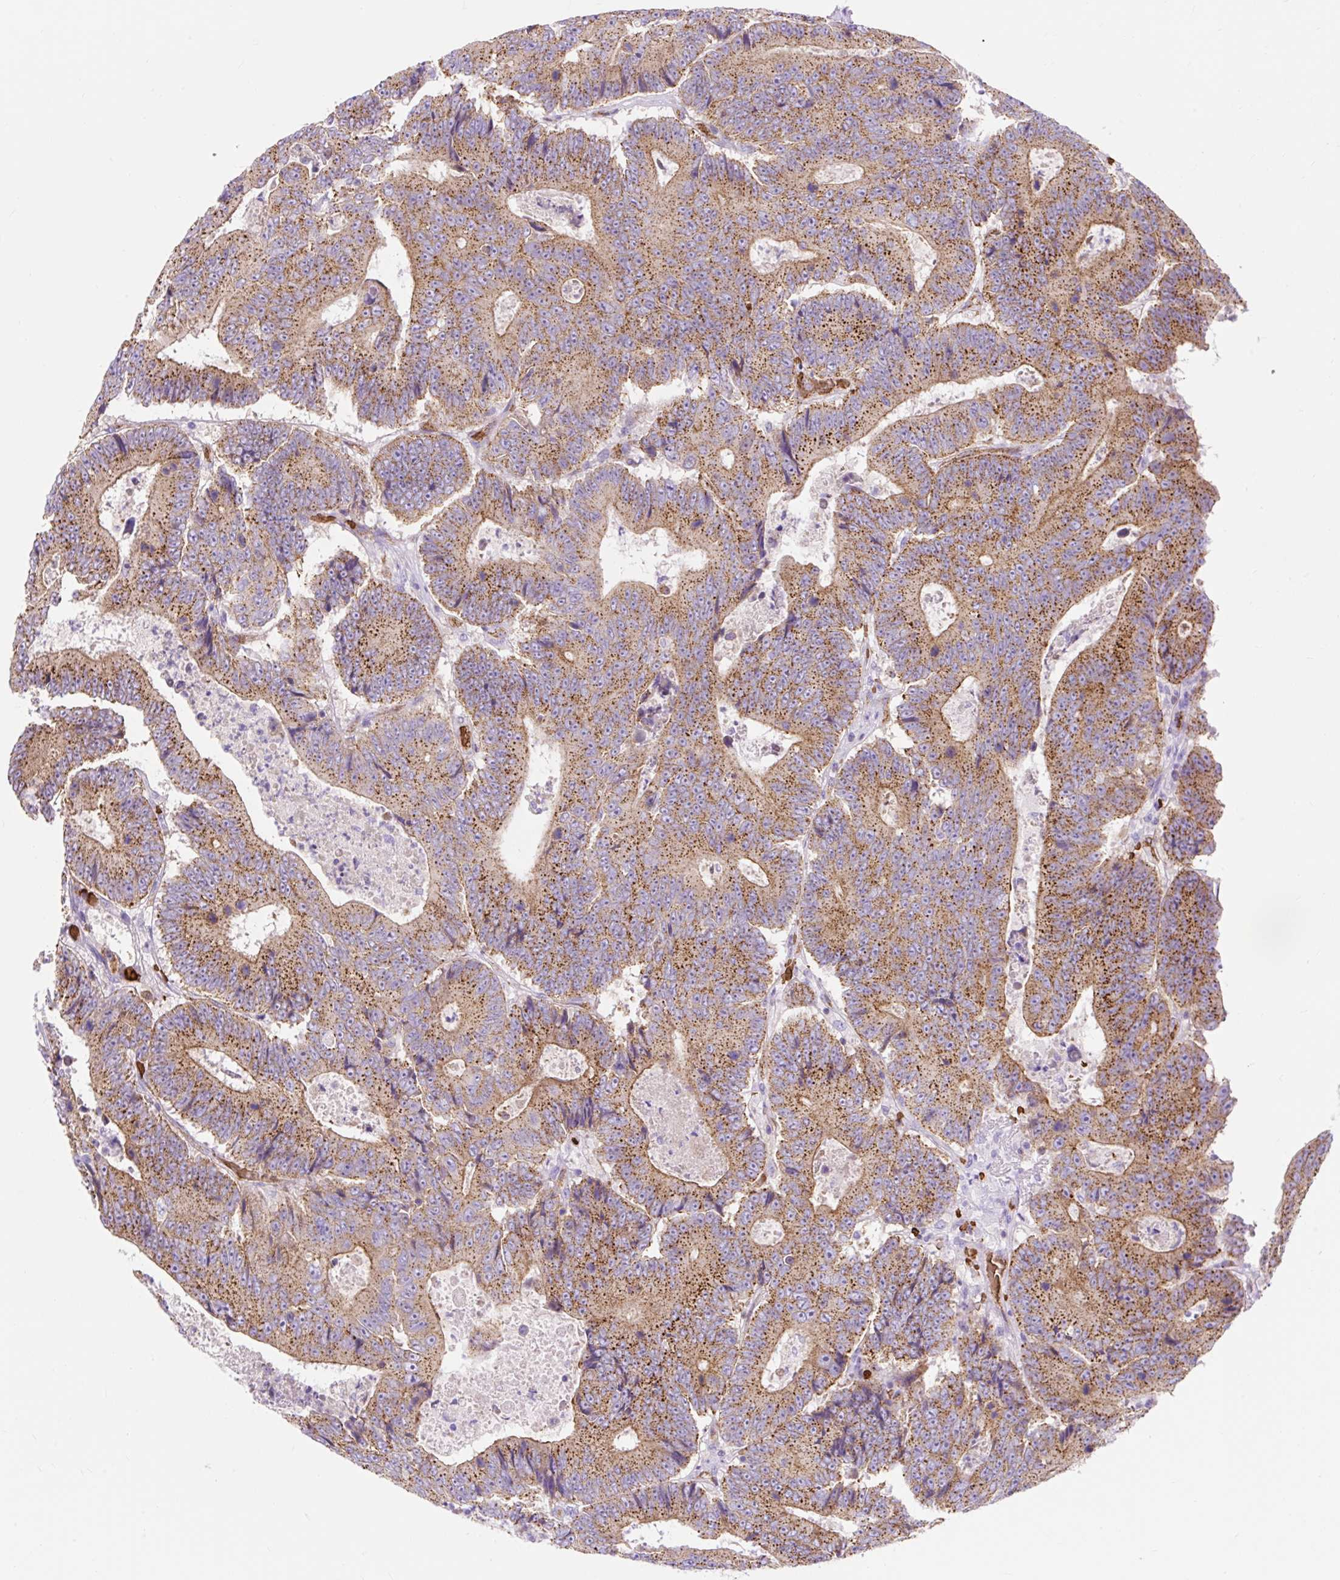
{"staining": {"intensity": "moderate", "quantity": ">75%", "location": "cytoplasmic/membranous"}, "tissue": "colorectal cancer", "cell_type": "Tumor cells", "image_type": "cancer", "snomed": [{"axis": "morphology", "description": "Adenocarcinoma, NOS"}, {"axis": "topography", "description": "Colon"}], "caption": "Colorectal adenocarcinoma was stained to show a protein in brown. There is medium levels of moderate cytoplasmic/membranous positivity in about >75% of tumor cells.", "gene": "HIP1R", "patient": {"sex": "male", "age": 83}}